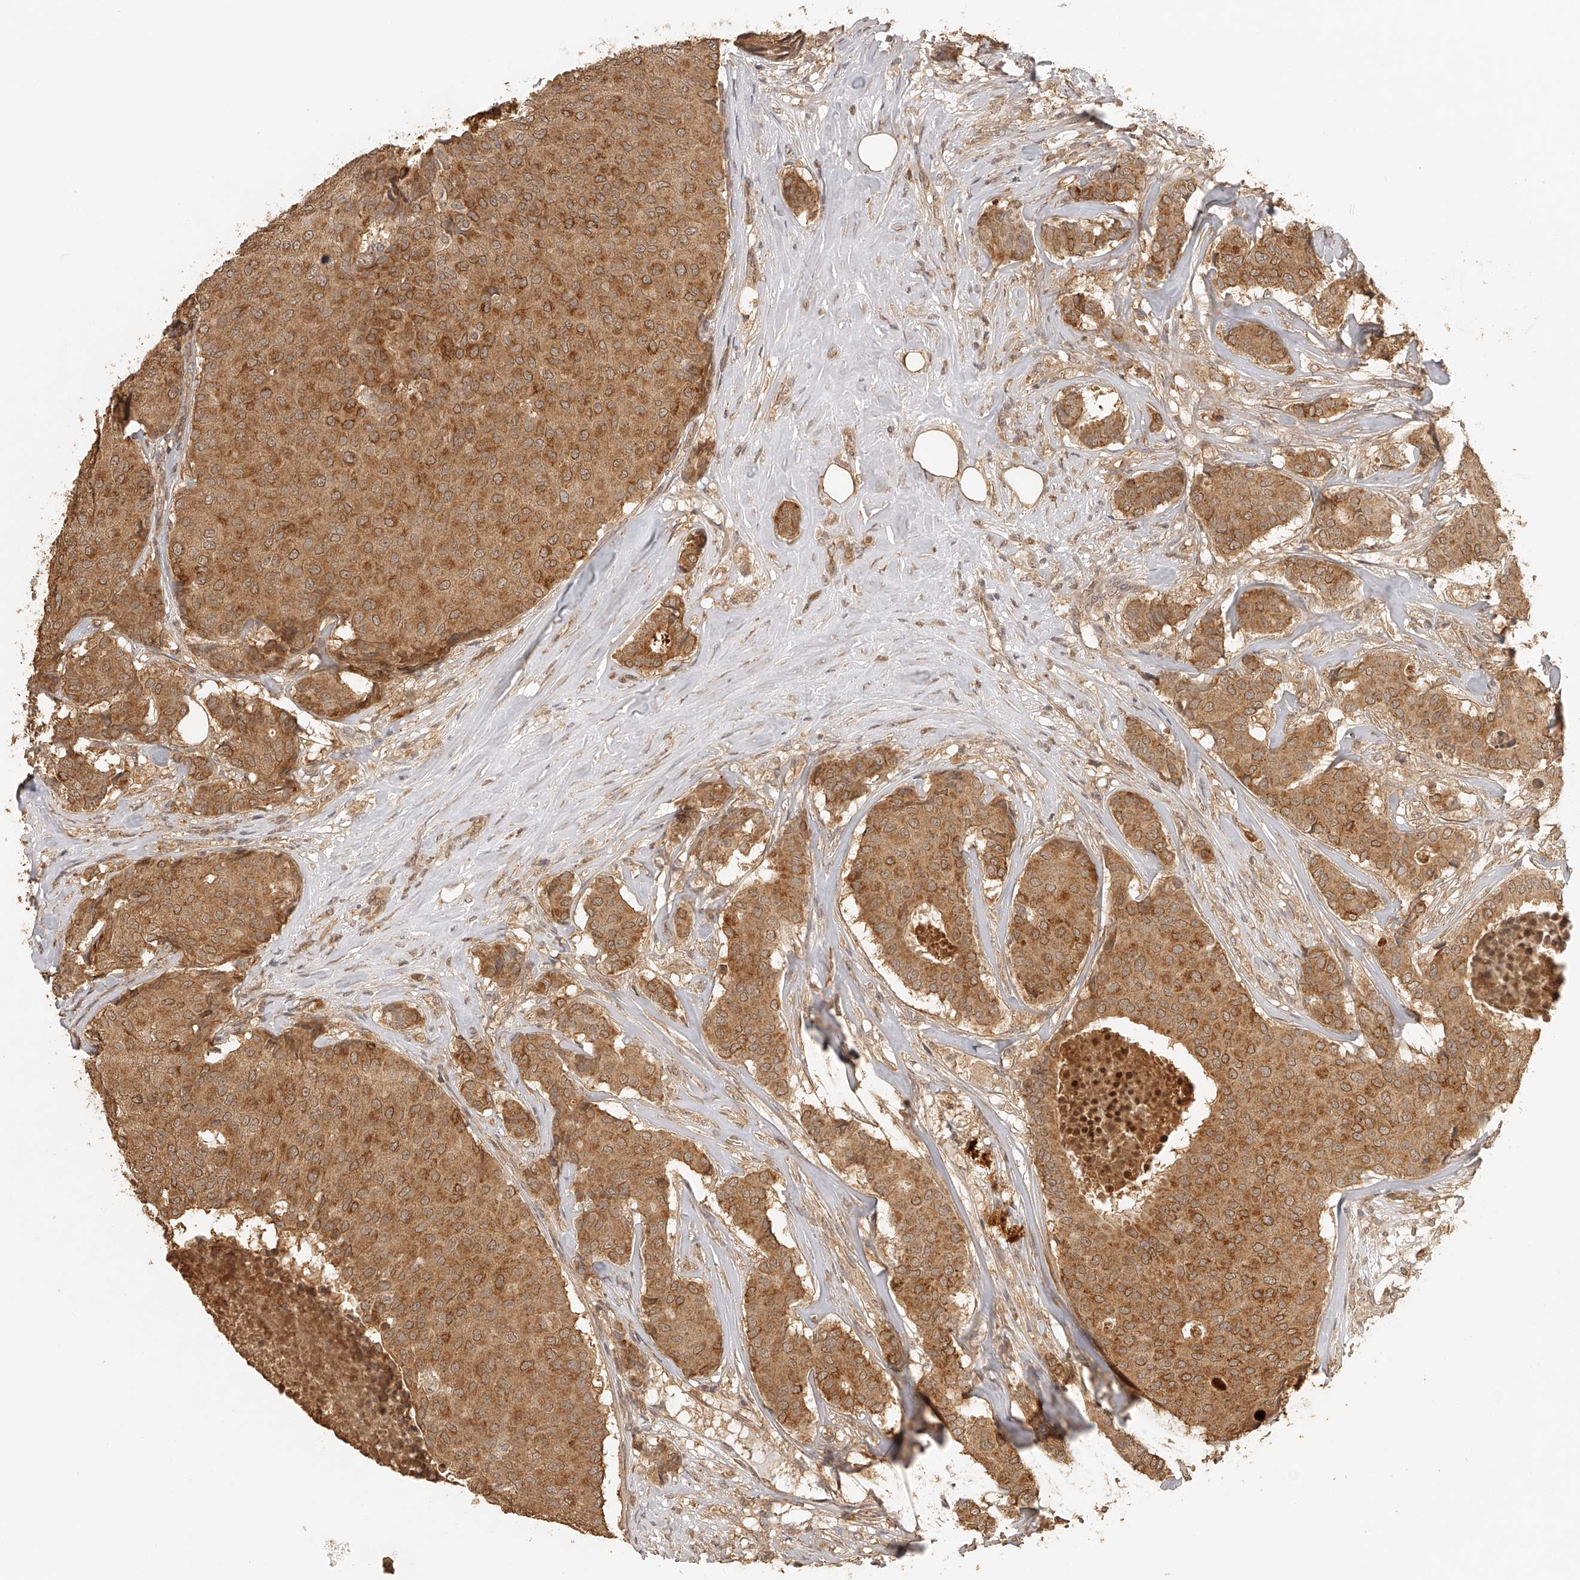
{"staining": {"intensity": "moderate", "quantity": ">75%", "location": "cytoplasmic/membranous"}, "tissue": "breast cancer", "cell_type": "Tumor cells", "image_type": "cancer", "snomed": [{"axis": "morphology", "description": "Duct carcinoma"}, {"axis": "topography", "description": "Breast"}], "caption": "High-magnification brightfield microscopy of breast cancer (infiltrating ductal carcinoma) stained with DAB (3,3'-diaminobenzidine) (brown) and counterstained with hematoxylin (blue). tumor cells exhibit moderate cytoplasmic/membranous staining is appreciated in about>75% of cells.", "gene": "BCL2L11", "patient": {"sex": "female", "age": 75}}